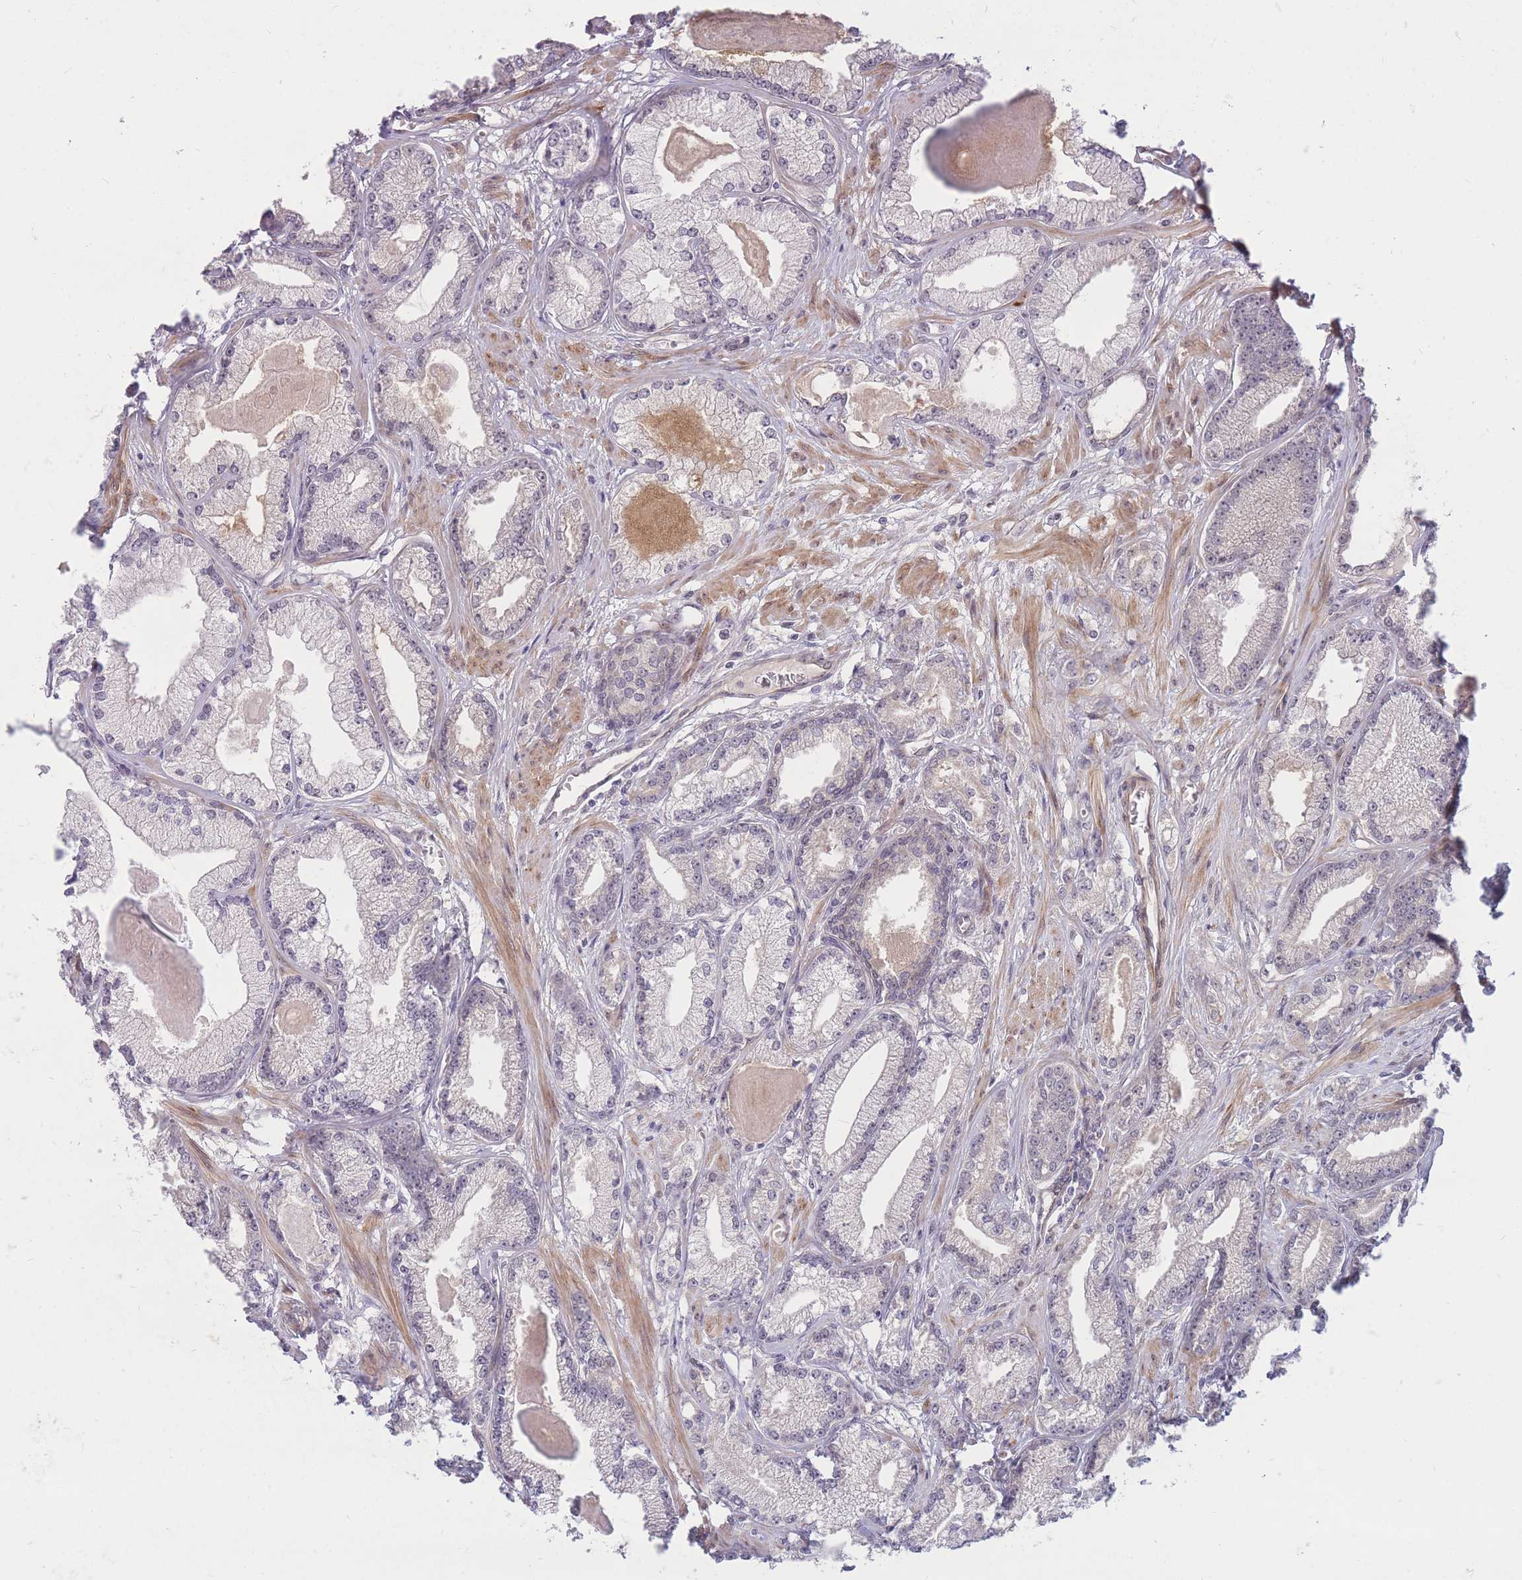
{"staining": {"intensity": "negative", "quantity": "none", "location": "none"}, "tissue": "prostate cancer", "cell_type": "Tumor cells", "image_type": "cancer", "snomed": [{"axis": "morphology", "description": "Adenocarcinoma, Low grade"}, {"axis": "topography", "description": "Prostate"}], "caption": "High power microscopy histopathology image of an immunohistochemistry micrograph of adenocarcinoma (low-grade) (prostate), revealing no significant staining in tumor cells.", "gene": "ERCC2", "patient": {"sex": "male", "age": 64}}